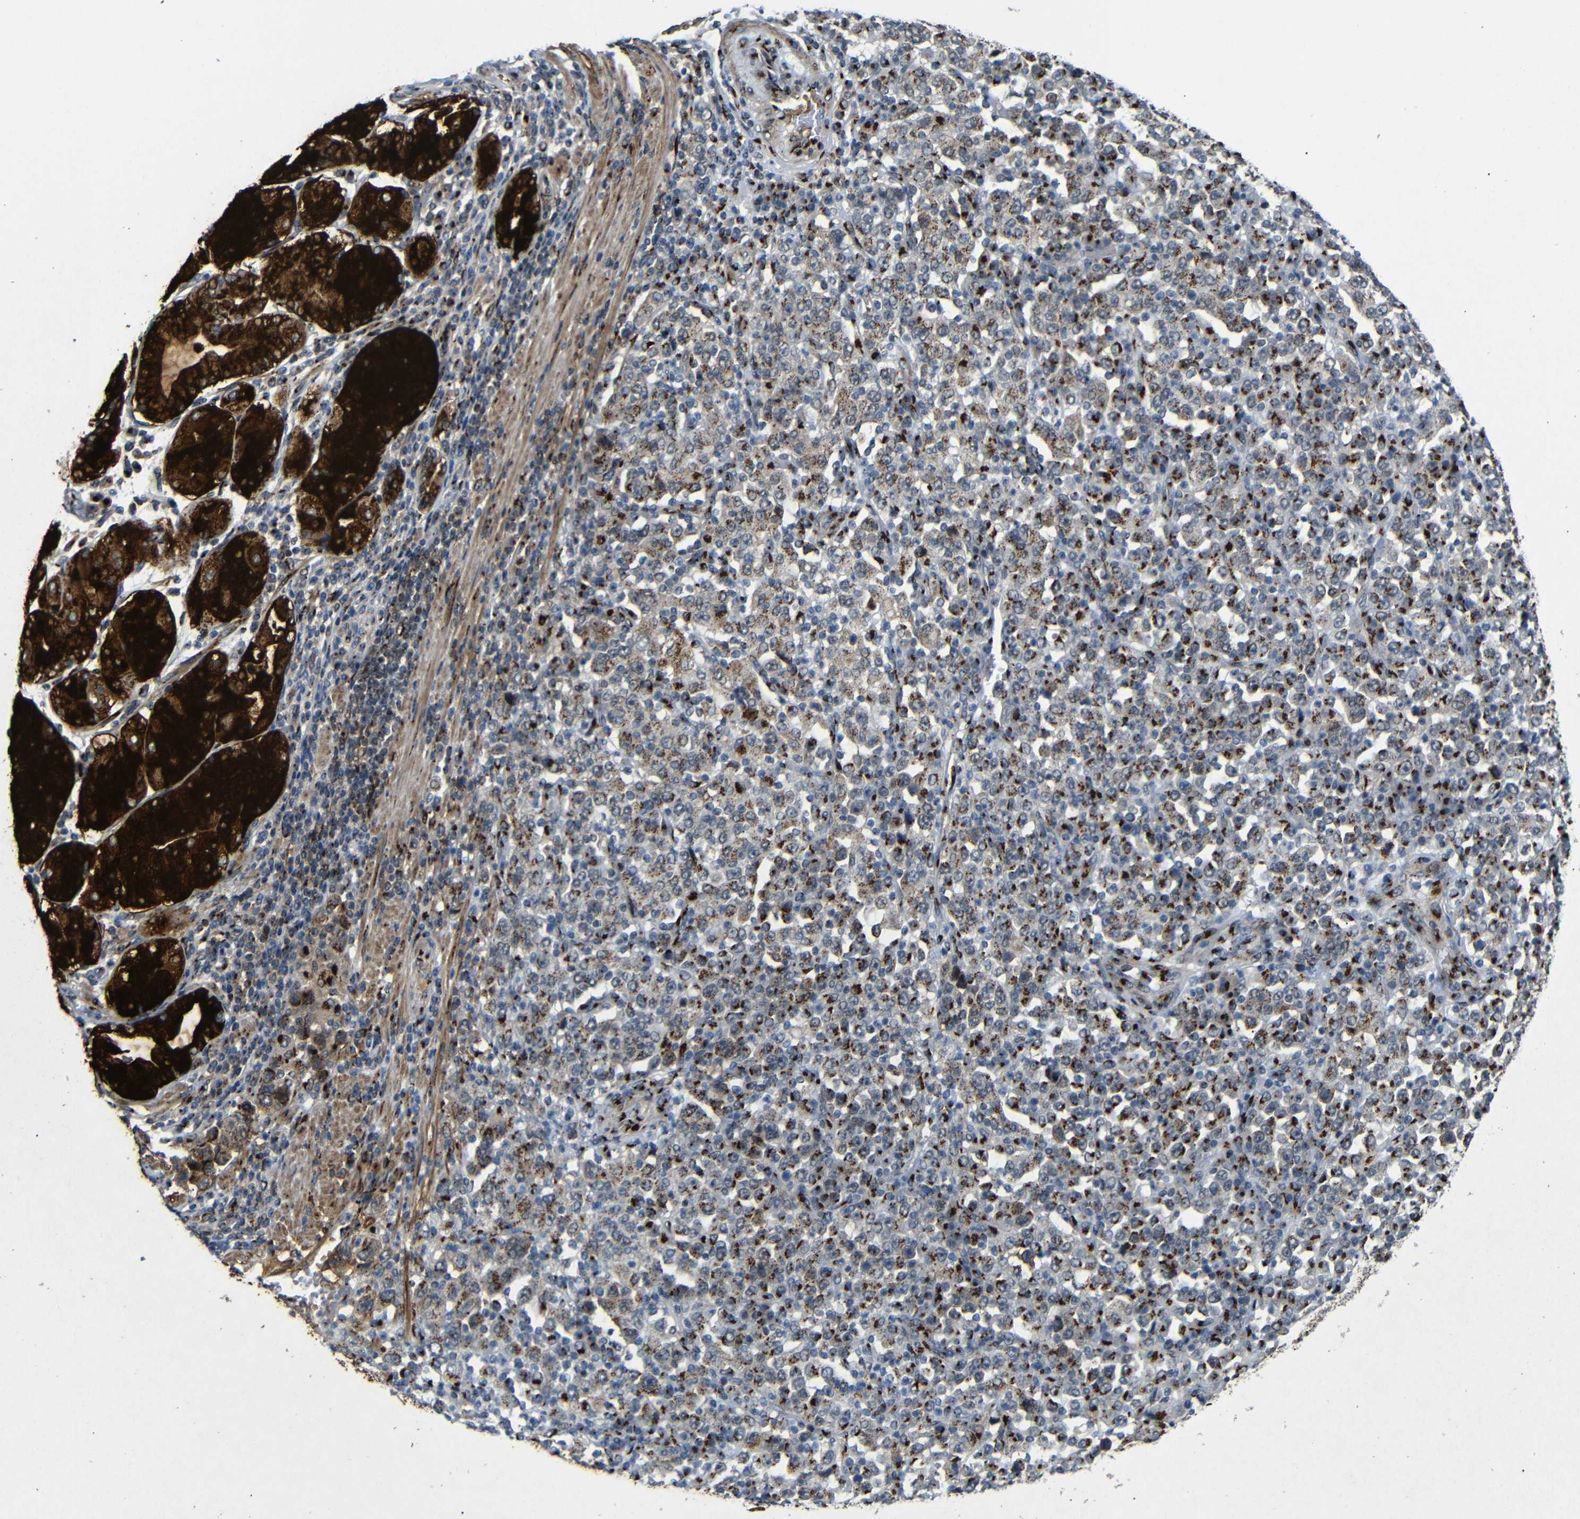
{"staining": {"intensity": "strong", "quantity": ">75%", "location": "cytoplasmic/membranous"}, "tissue": "stomach cancer", "cell_type": "Tumor cells", "image_type": "cancer", "snomed": [{"axis": "morphology", "description": "Normal tissue, NOS"}, {"axis": "morphology", "description": "Adenocarcinoma, NOS"}, {"axis": "topography", "description": "Stomach, upper"}, {"axis": "topography", "description": "Stomach"}], "caption": "Immunohistochemical staining of human adenocarcinoma (stomach) demonstrates strong cytoplasmic/membranous protein expression in about >75% of tumor cells.", "gene": "TGOLN2", "patient": {"sex": "male", "age": 59}}